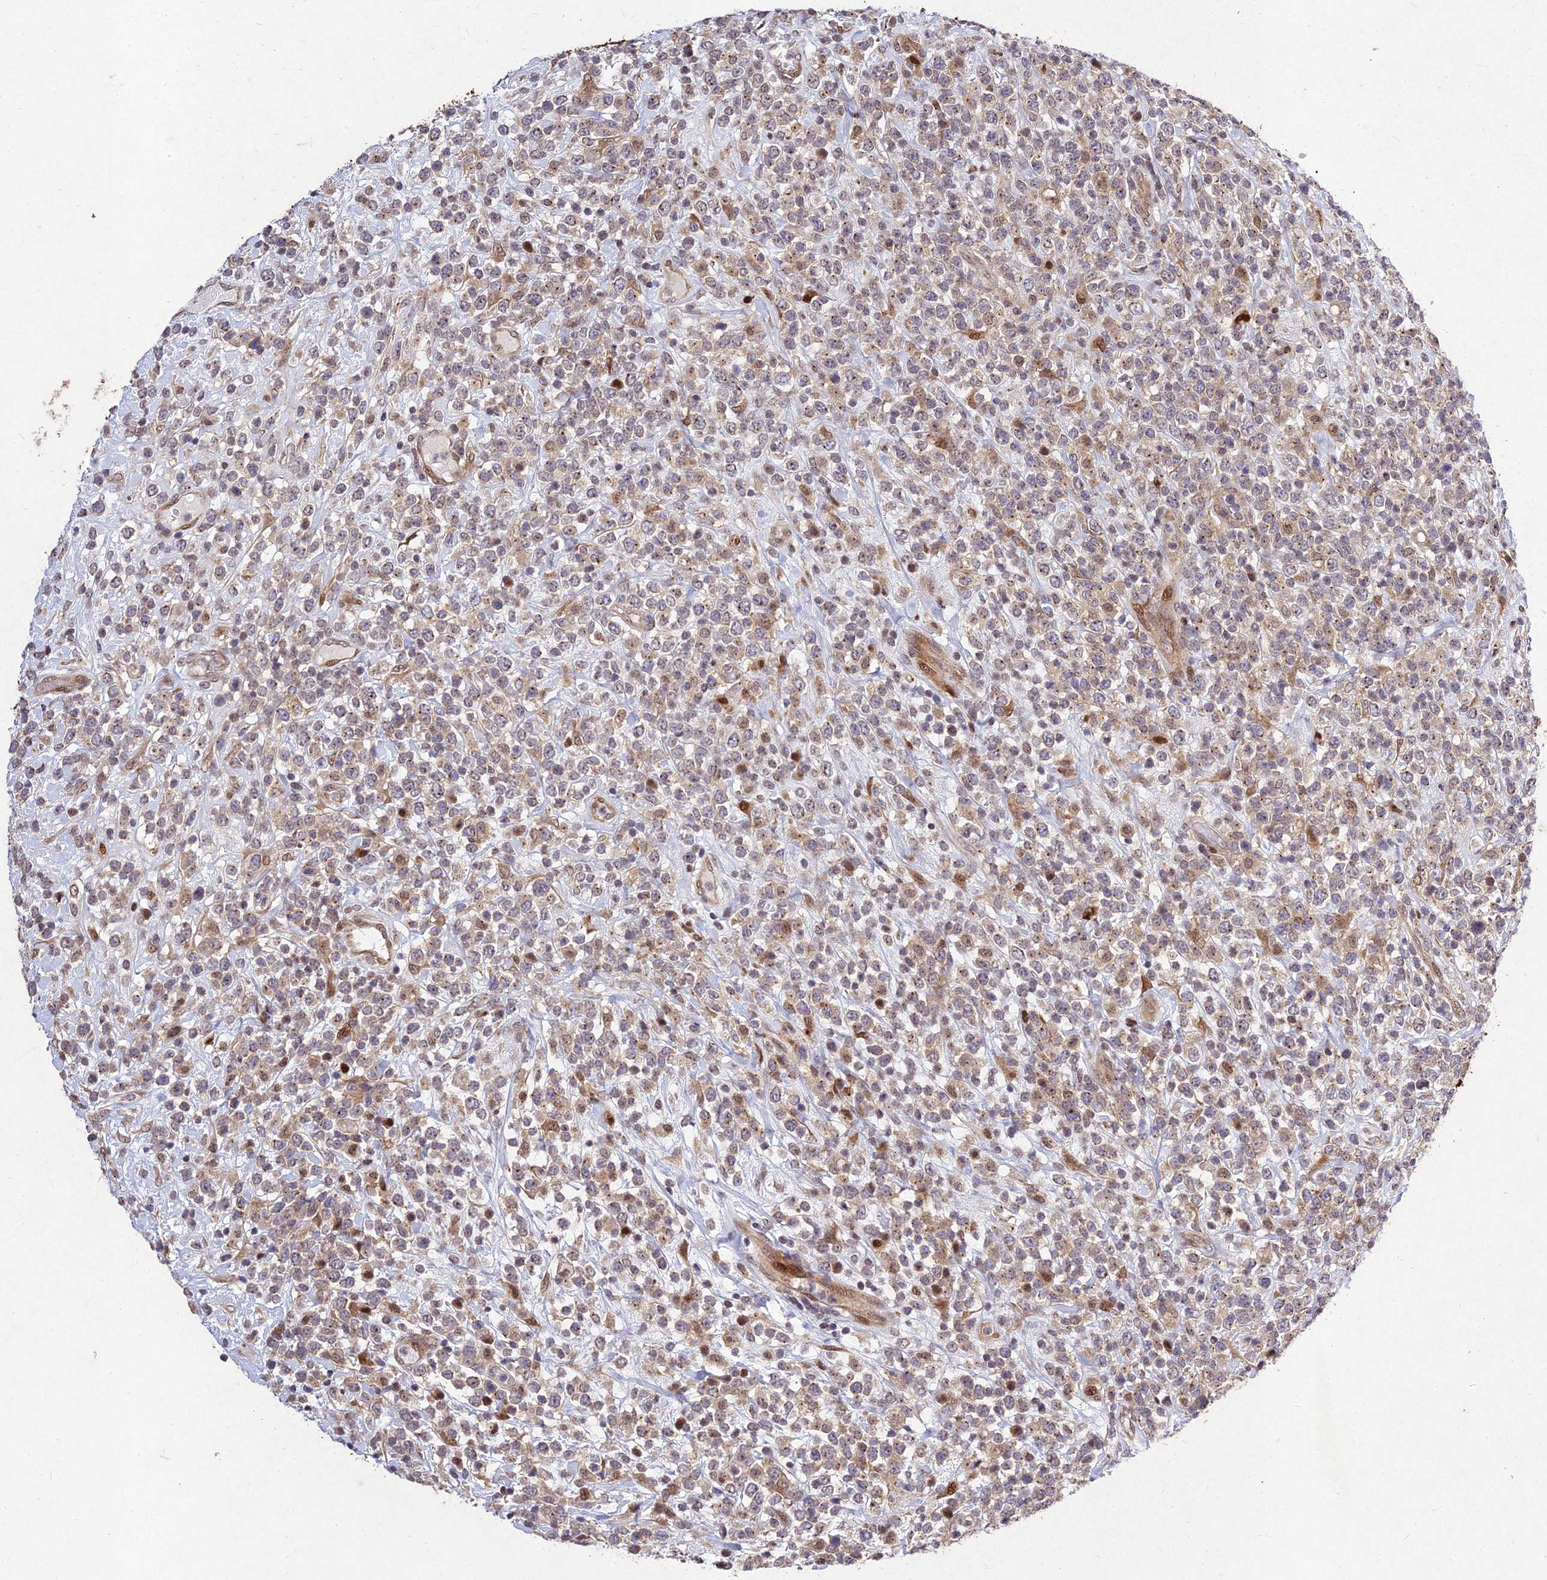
{"staining": {"intensity": "weak", "quantity": "25%-75%", "location": "cytoplasmic/membranous"}, "tissue": "lymphoma", "cell_type": "Tumor cells", "image_type": "cancer", "snomed": [{"axis": "morphology", "description": "Malignant lymphoma, non-Hodgkin's type, High grade"}, {"axis": "topography", "description": "Colon"}], "caption": "High-magnification brightfield microscopy of high-grade malignant lymphoma, non-Hodgkin's type stained with DAB (3,3'-diaminobenzidine) (brown) and counterstained with hematoxylin (blue). tumor cells exhibit weak cytoplasmic/membranous staining is identified in approximately25%-75% of cells.", "gene": "MKKS", "patient": {"sex": "female", "age": 53}}